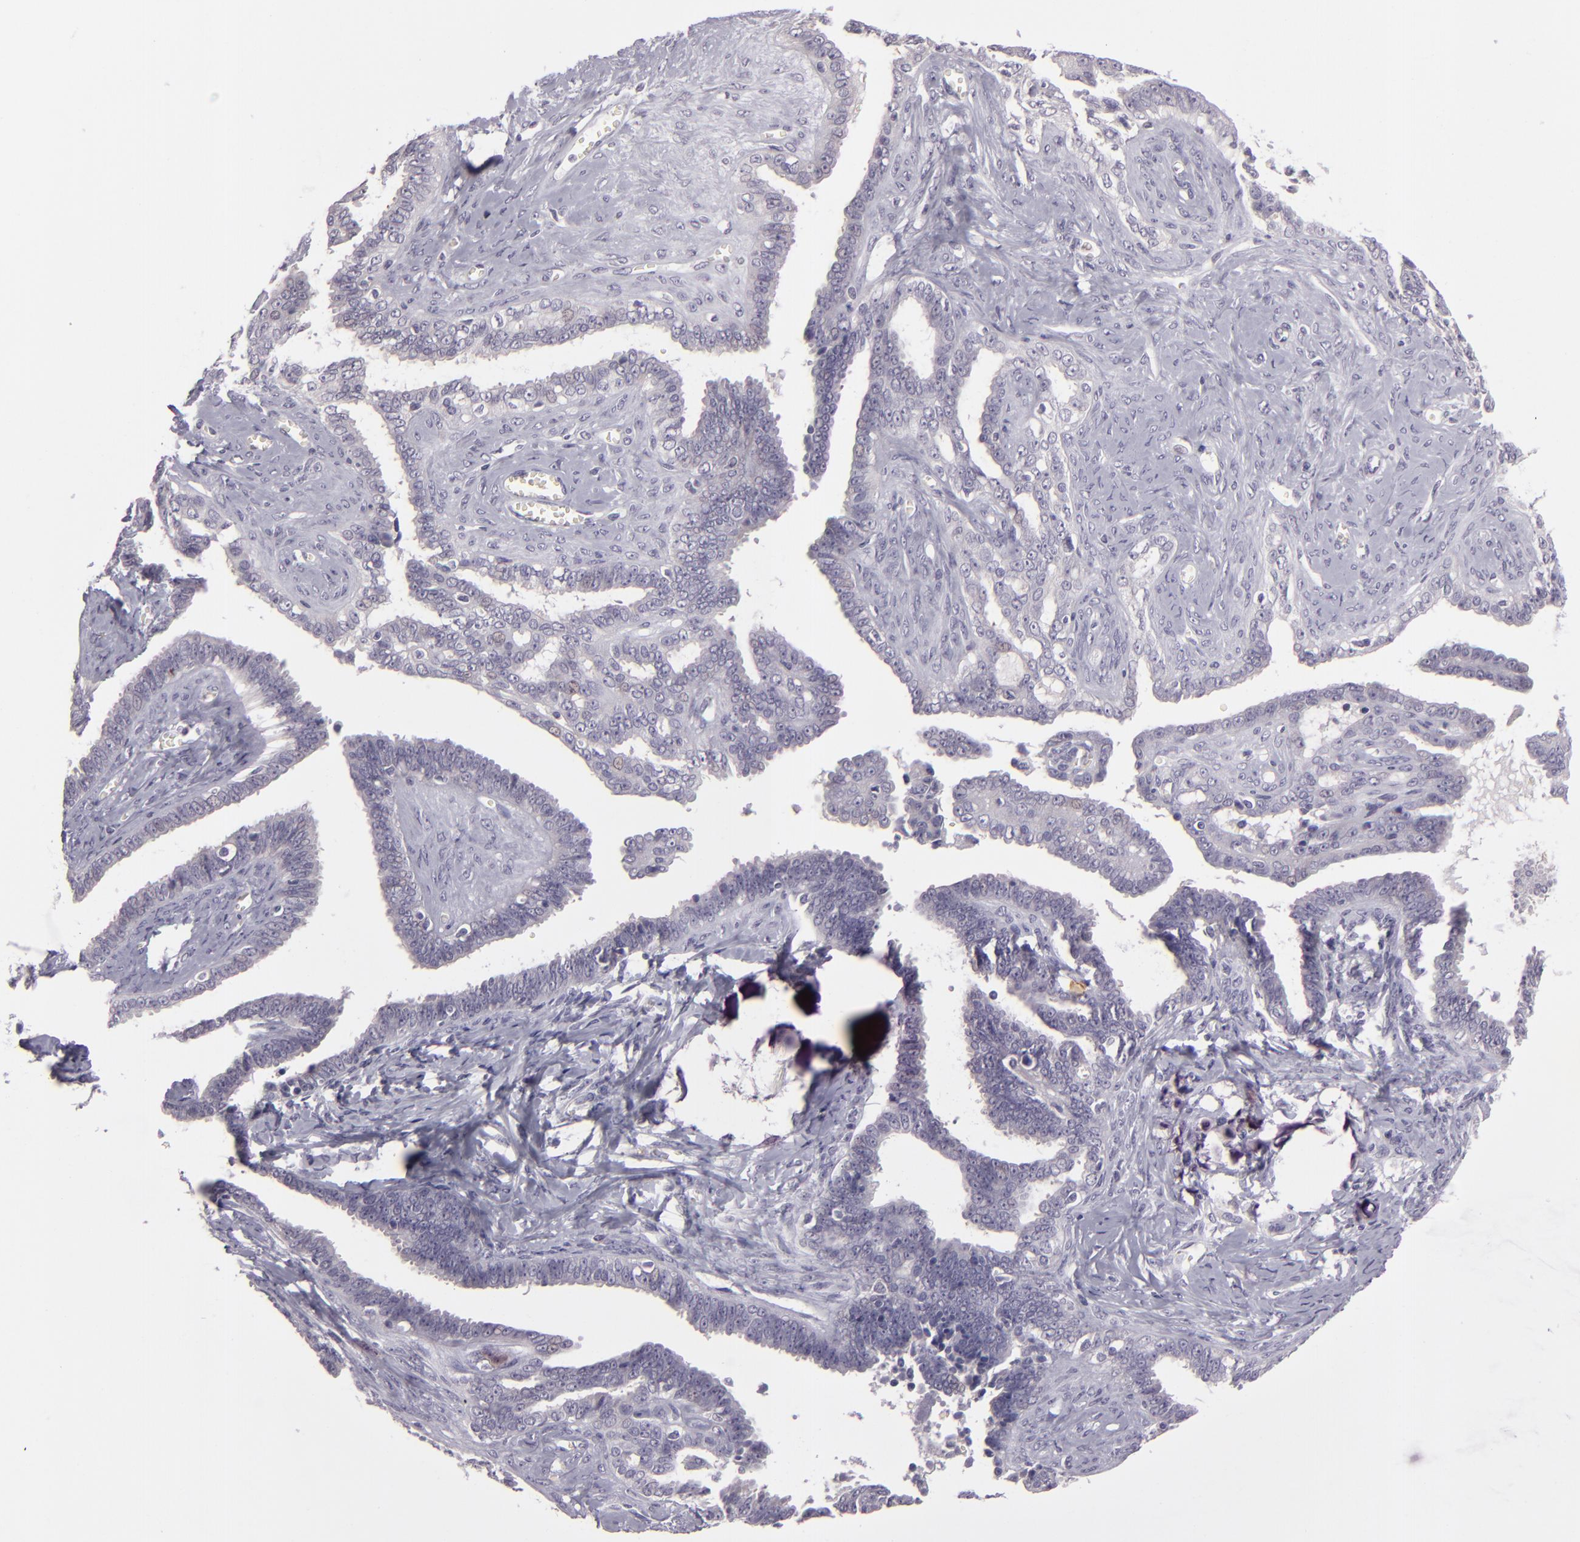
{"staining": {"intensity": "negative", "quantity": "none", "location": "none"}, "tissue": "ovarian cancer", "cell_type": "Tumor cells", "image_type": "cancer", "snomed": [{"axis": "morphology", "description": "Cystadenocarcinoma, serous, NOS"}, {"axis": "topography", "description": "Ovary"}], "caption": "Photomicrograph shows no protein positivity in tumor cells of ovarian cancer (serous cystadenocarcinoma) tissue.", "gene": "EGFL6", "patient": {"sex": "female", "age": 71}}